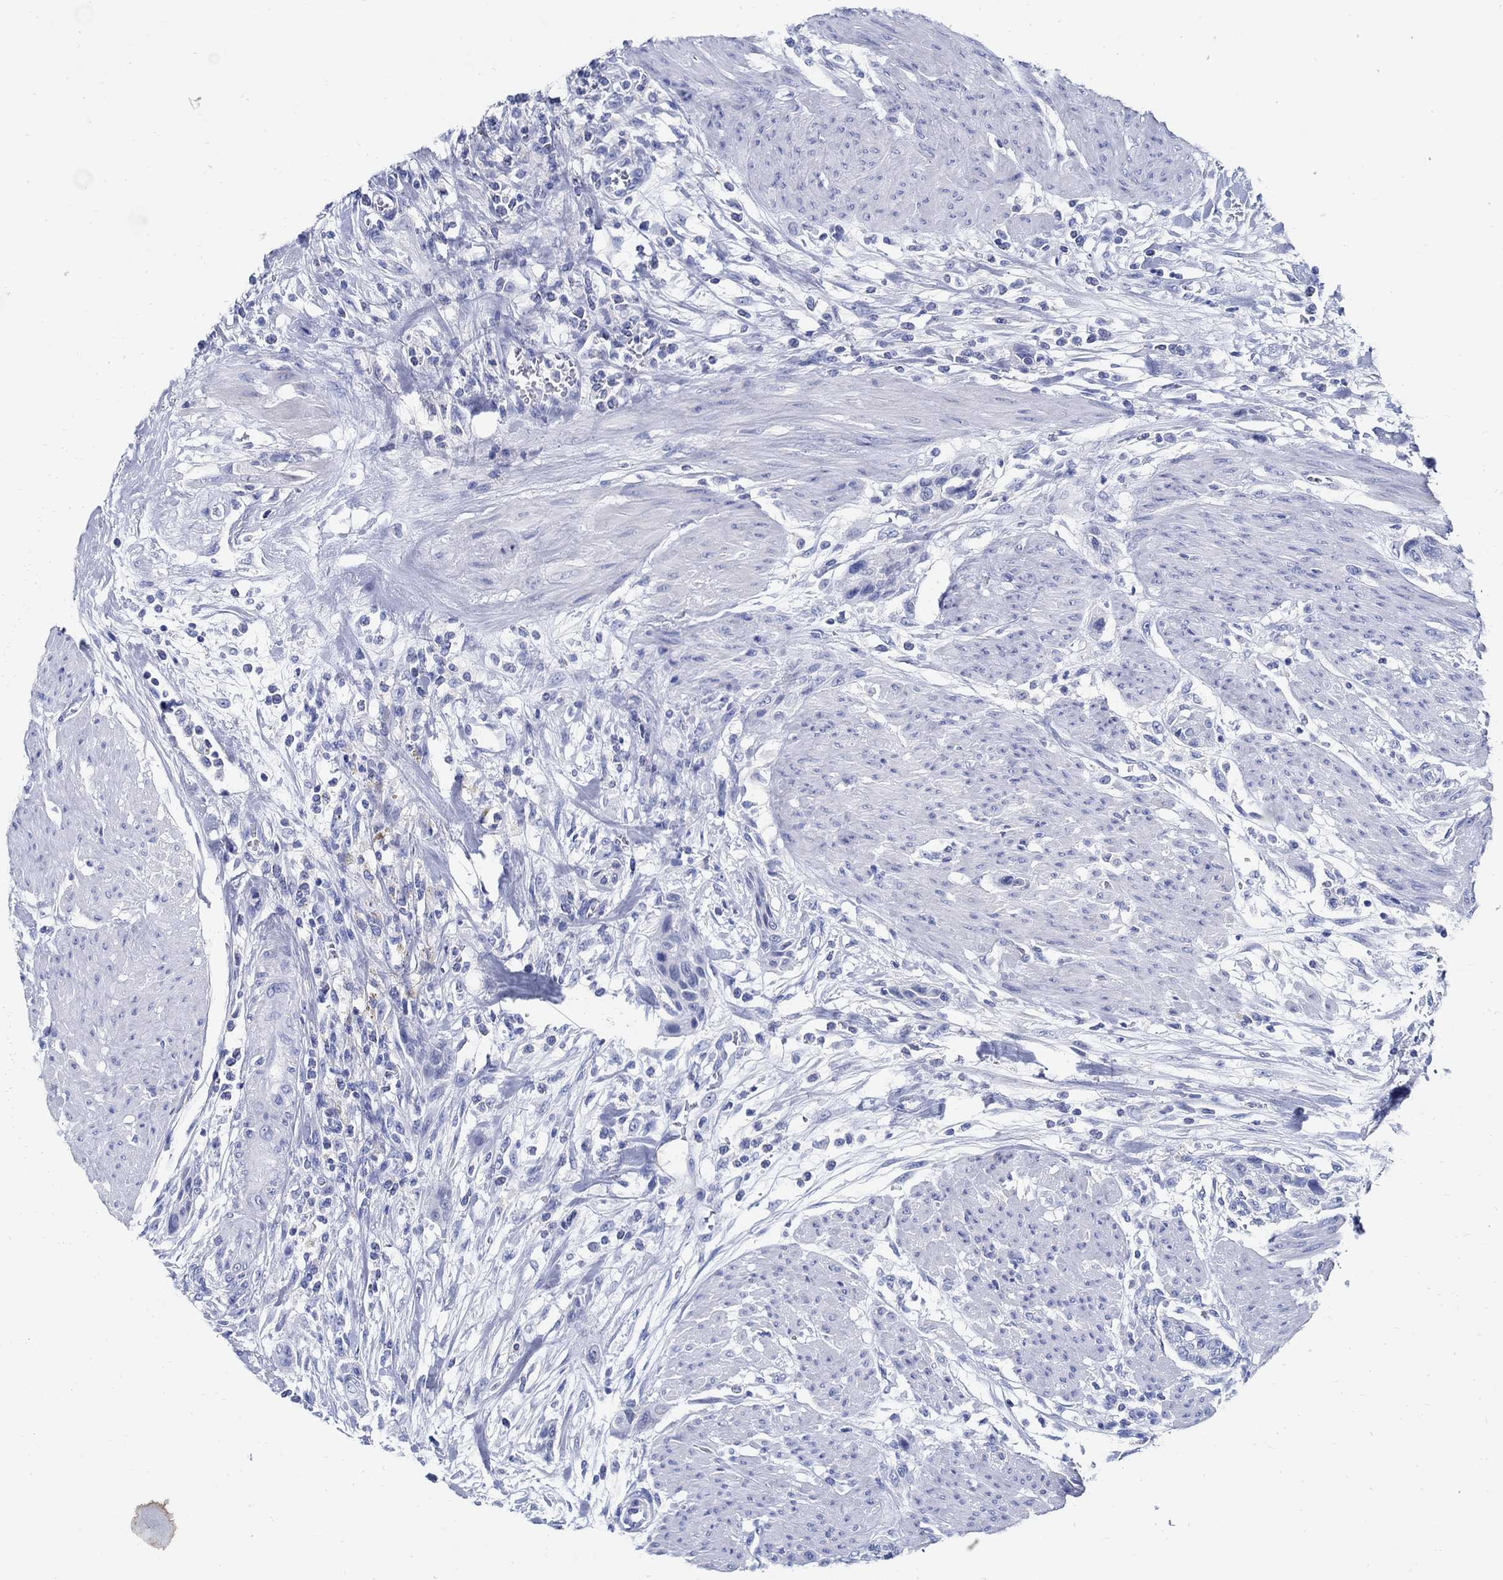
{"staining": {"intensity": "negative", "quantity": "none", "location": "none"}, "tissue": "urothelial cancer", "cell_type": "Tumor cells", "image_type": "cancer", "snomed": [{"axis": "morphology", "description": "Urothelial carcinoma, High grade"}, {"axis": "topography", "description": "Urinary bladder"}], "caption": "This is a histopathology image of immunohistochemistry (IHC) staining of high-grade urothelial carcinoma, which shows no positivity in tumor cells.", "gene": "PAX9", "patient": {"sex": "male", "age": 35}}